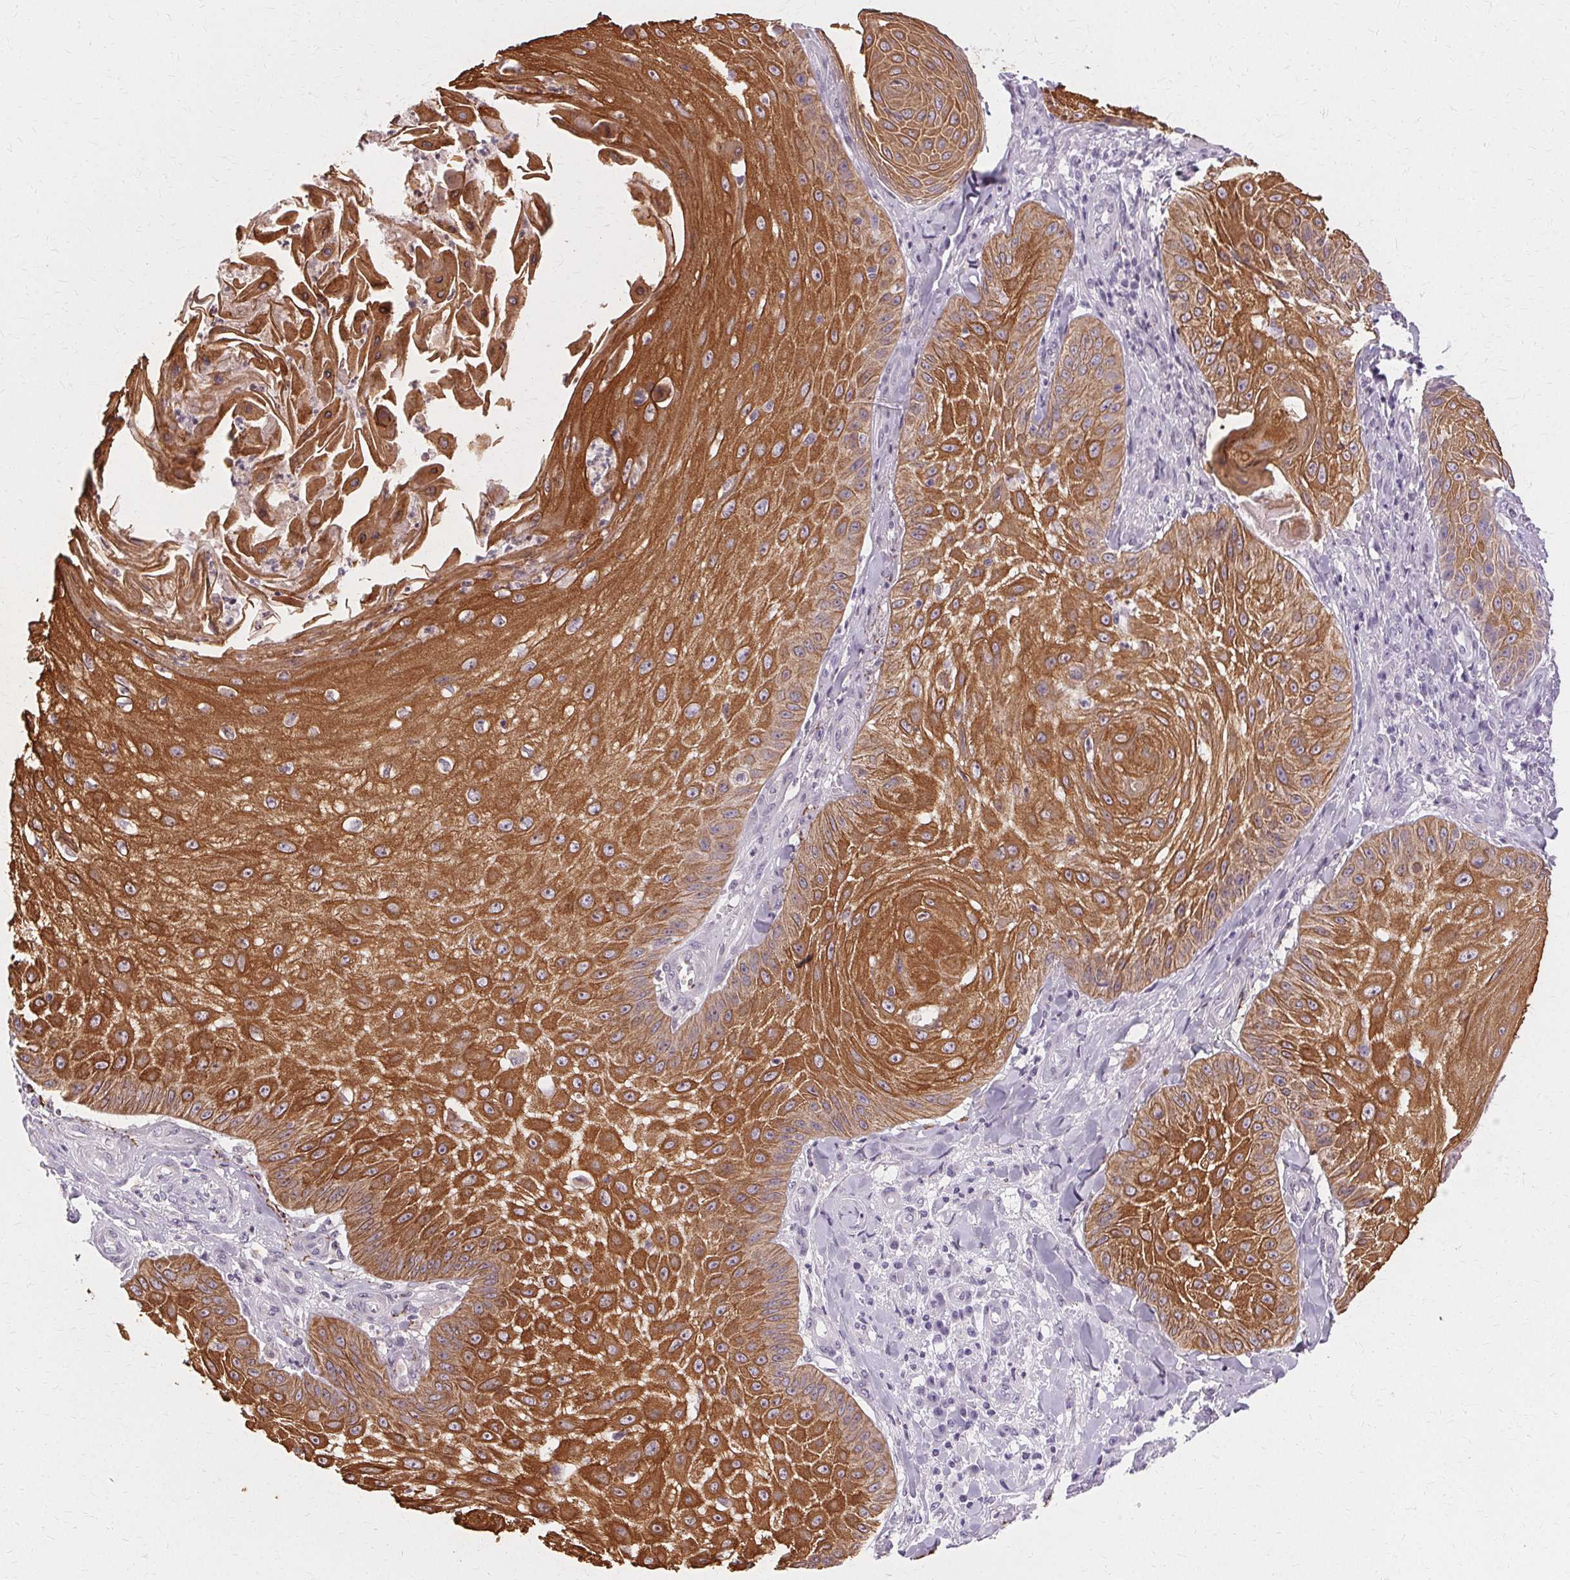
{"staining": {"intensity": "strong", "quantity": ">75%", "location": "cytoplasmic/membranous"}, "tissue": "skin cancer", "cell_type": "Tumor cells", "image_type": "cancer", "snomed": [{"axis": "morphology", "description": "Squamous cell carcinoma, NOS"}, {"axis": "topography", "description": "Skin"}], "caption": "A brown stain labels strong cytoplasmic/membranous positivity of a protein in human skin cancer (squamous cell carcinoma) tumor cells.", "gene": "KRT6C", "patient": {"sex": "male", "age": 70}}